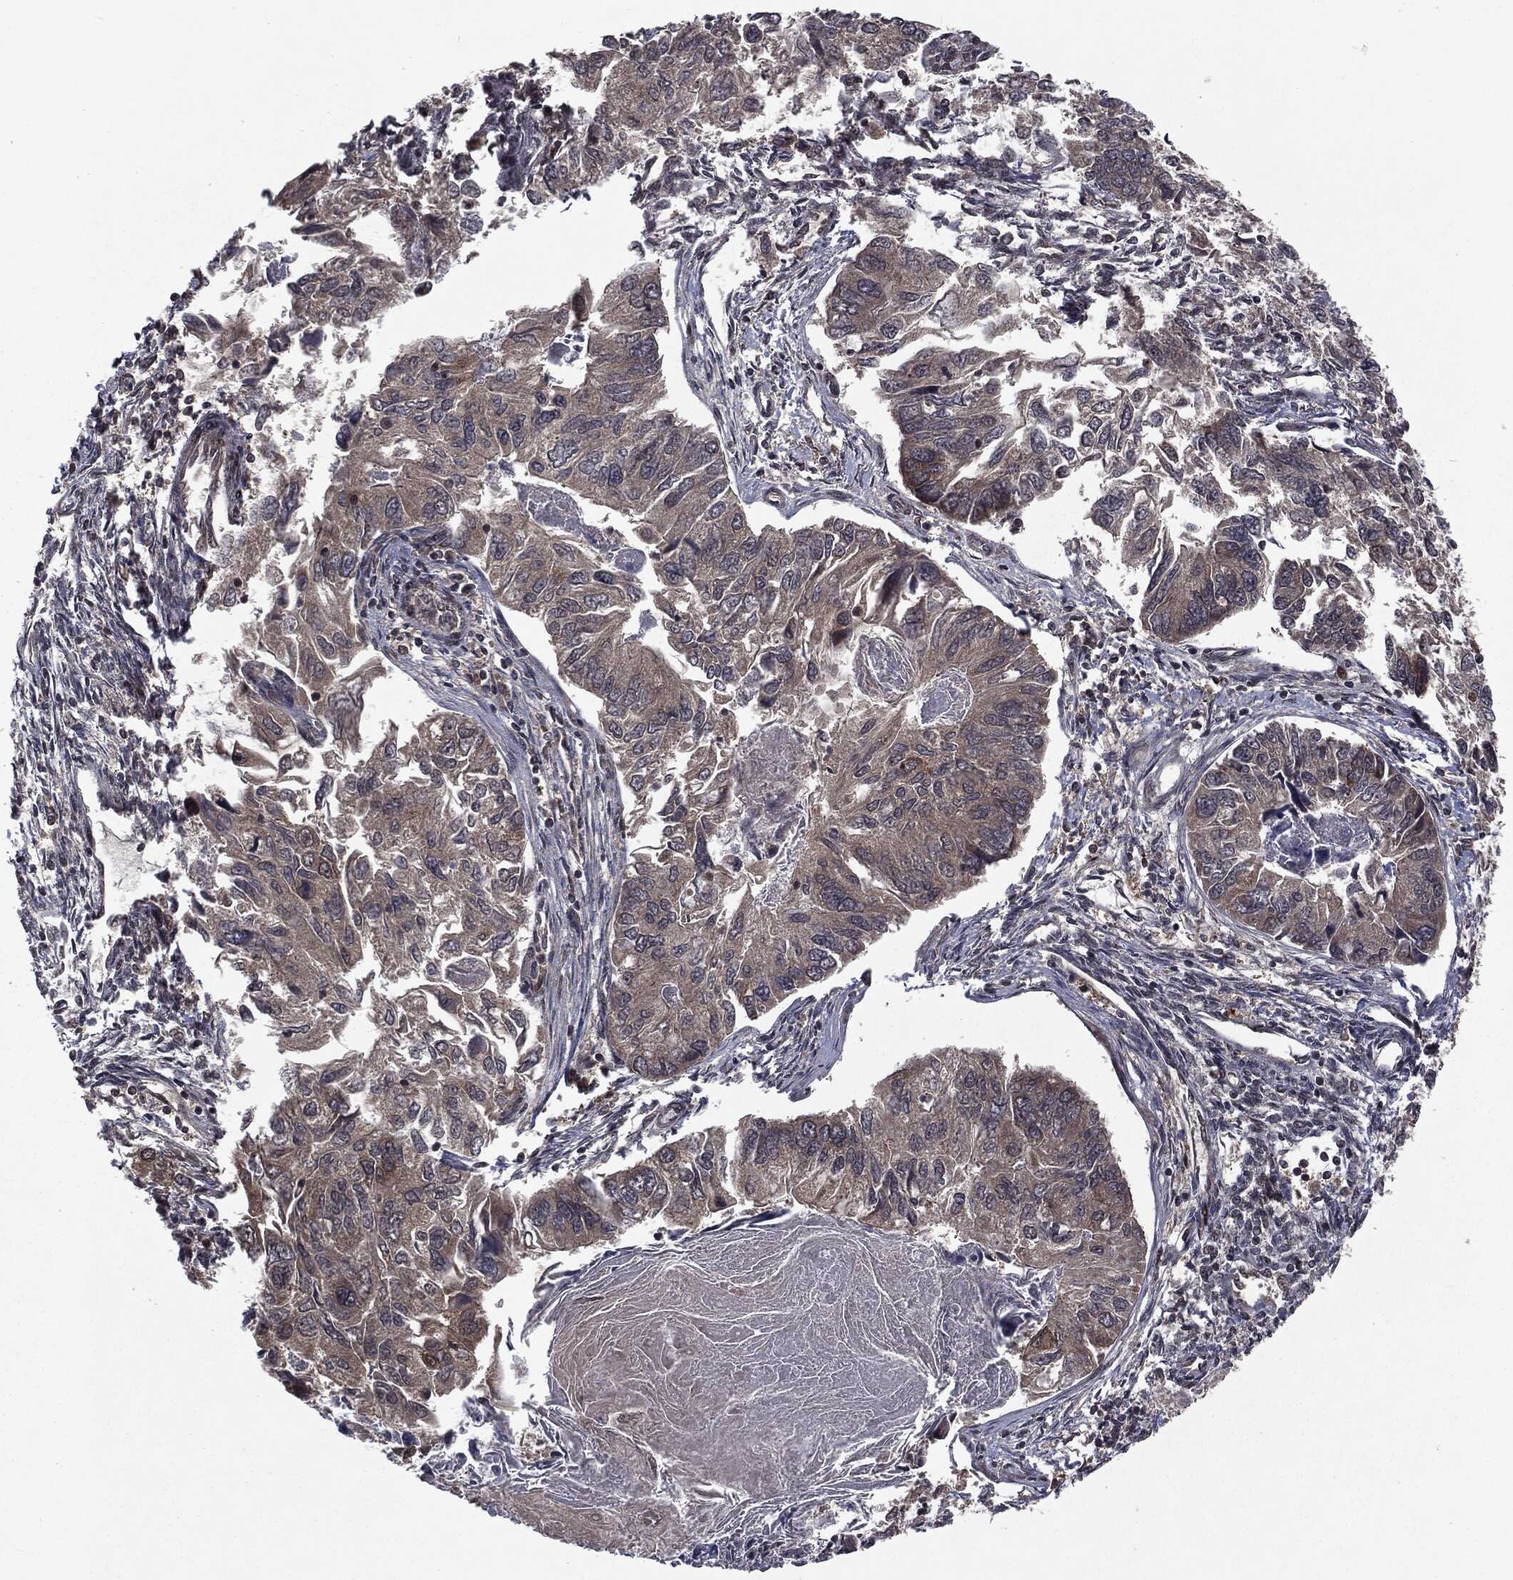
{"staining": {"intensity": "weak", "quantity": "<25%", "location": "cytoplasmic/membranous"}, "tissue": "endometrial cancer", "cell_type": "Tumor cells", "image_type": "cancer", "snomed": [{"axis": "morphology", "description": "Carcinoma, NOS"}, {"axis": "topography", "description": "Uterus"}], "caption": "Tumor cells are negative for brown protein staining in endometrial cancer.", "gene": "STAU2", "patient": {"sex": "female", "age": 76}}